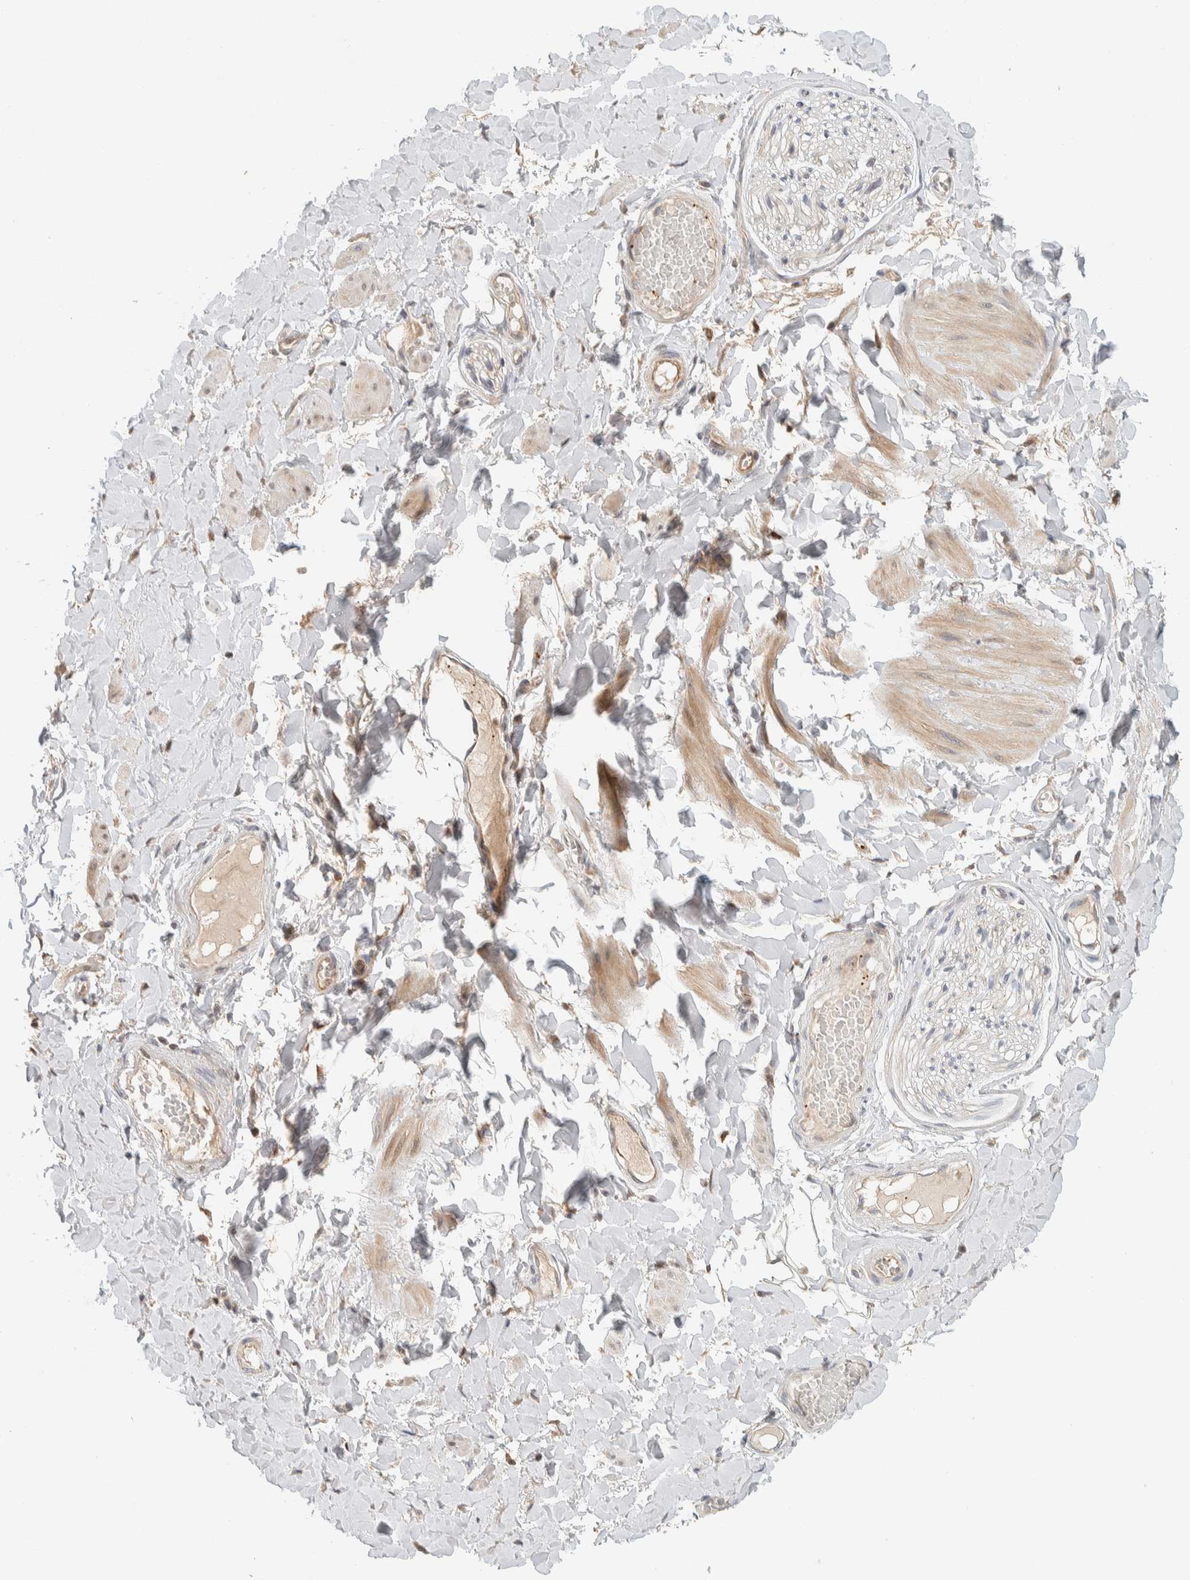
{"staining": {"intensity": "weak", "quantity": "25%-75%", "location": "cytoplasmic/membranous"}, "tissue": "adipose tissue", "cell_type": "Adipocytes", "image_type": "normal", "snomed": [{"axis": "morphology", "description": "Normal tissue, NOS"}, {"axis": "topography", "description": "Adipose tissue"}, {"axis": "topography", "description": "Vascular tissue"}, {"axis": "topography", "description": "Peripheral nerve tissue"}], "caption": "A photomicrograph showing weak cytoplasmic/membranous staining in about 25%-75% of adipocytes in benign adipose tissue, as visualized by brown immunohistochemical staining.", "gene": "KIF9", "patient": {"sex": "male", "age": 25}}